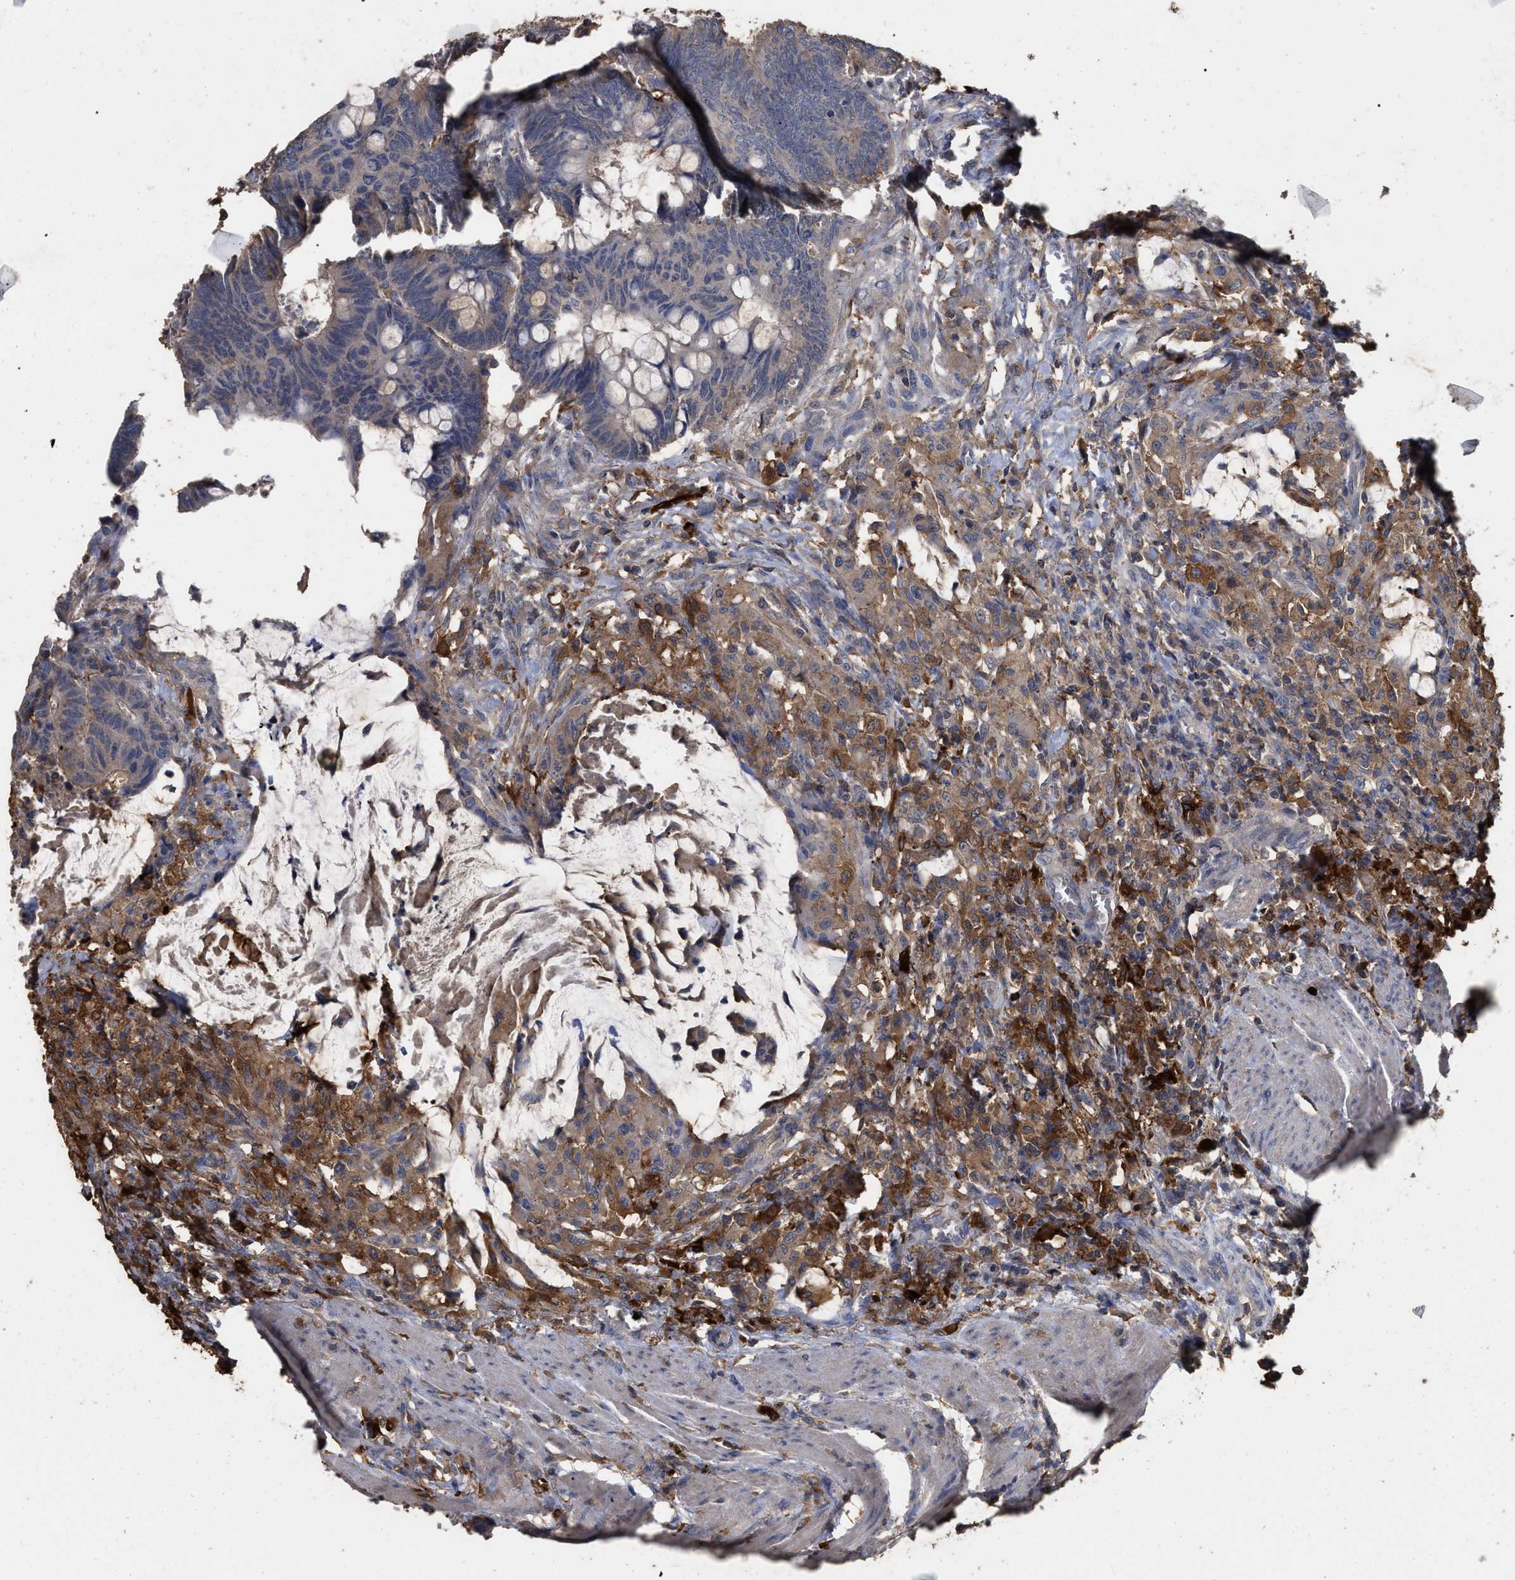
{"staining": {"intensity": "negative", "quantity": "none", "location": "none"}, "tissue": "colorectal cancer", "cell_type": "Tumor cells", "image_type": "cancer", "snomed": [{"axis": "morphology", "description": "Normal tissue, NOS"}, {"axis": "morphology", "description": "Adenocarcinoma, NOS"}, {"axis": "topography", "description": "Rectum"}, {"axis": "topography", "description": "Peripheral nerve tissue"}], "caption": "Immunohistochemical staining of colorectal cancer (adenocarcinoma) shows no significant staining in tumor cells.", "gene": "GPR179", "patient": {"sex": "male", "age": 92}}